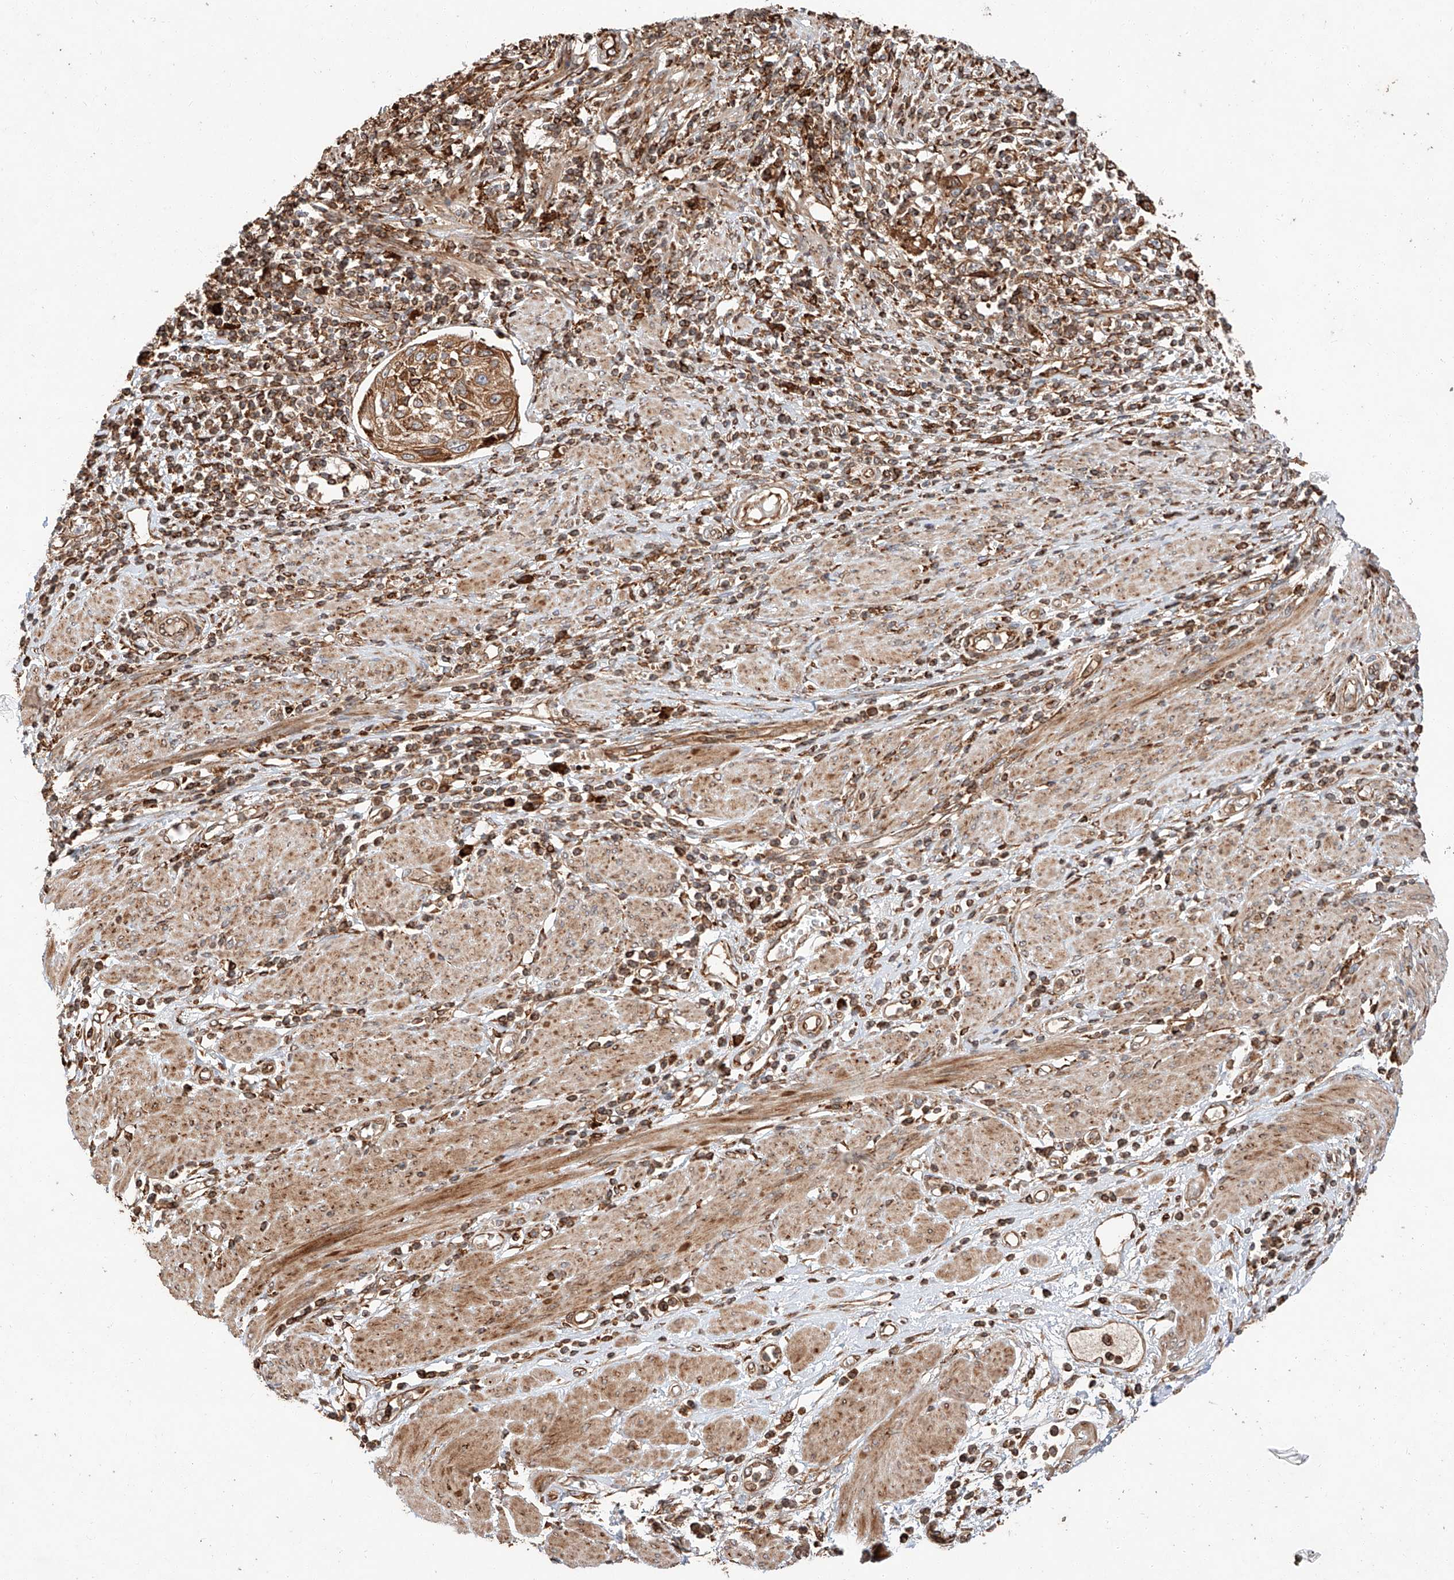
{"staining": {"intensity": "moderate", "quantity": ">75%", "location": "cytoplasmic/membranous"}, "tissue": "cervical cancer", "cell_type": "Tumor cells", "image_type": "cancer", "snomed": [{"axis": "morphology", "description": "Squamous cell carcinoma, NOS"}, {"axis": "topography", "description": "Cervix"}], "caption": "Protein analysis of squamous cell carcinoma (cervical) tissue shows moderate cytoplasmic/membranous staining in about >75% of tumor cells. (DAB IHC, brown staining for protein, blue staining for nuclei).", "gene": "ZNF84", "patient": {"sex": "female", "age": 70}}